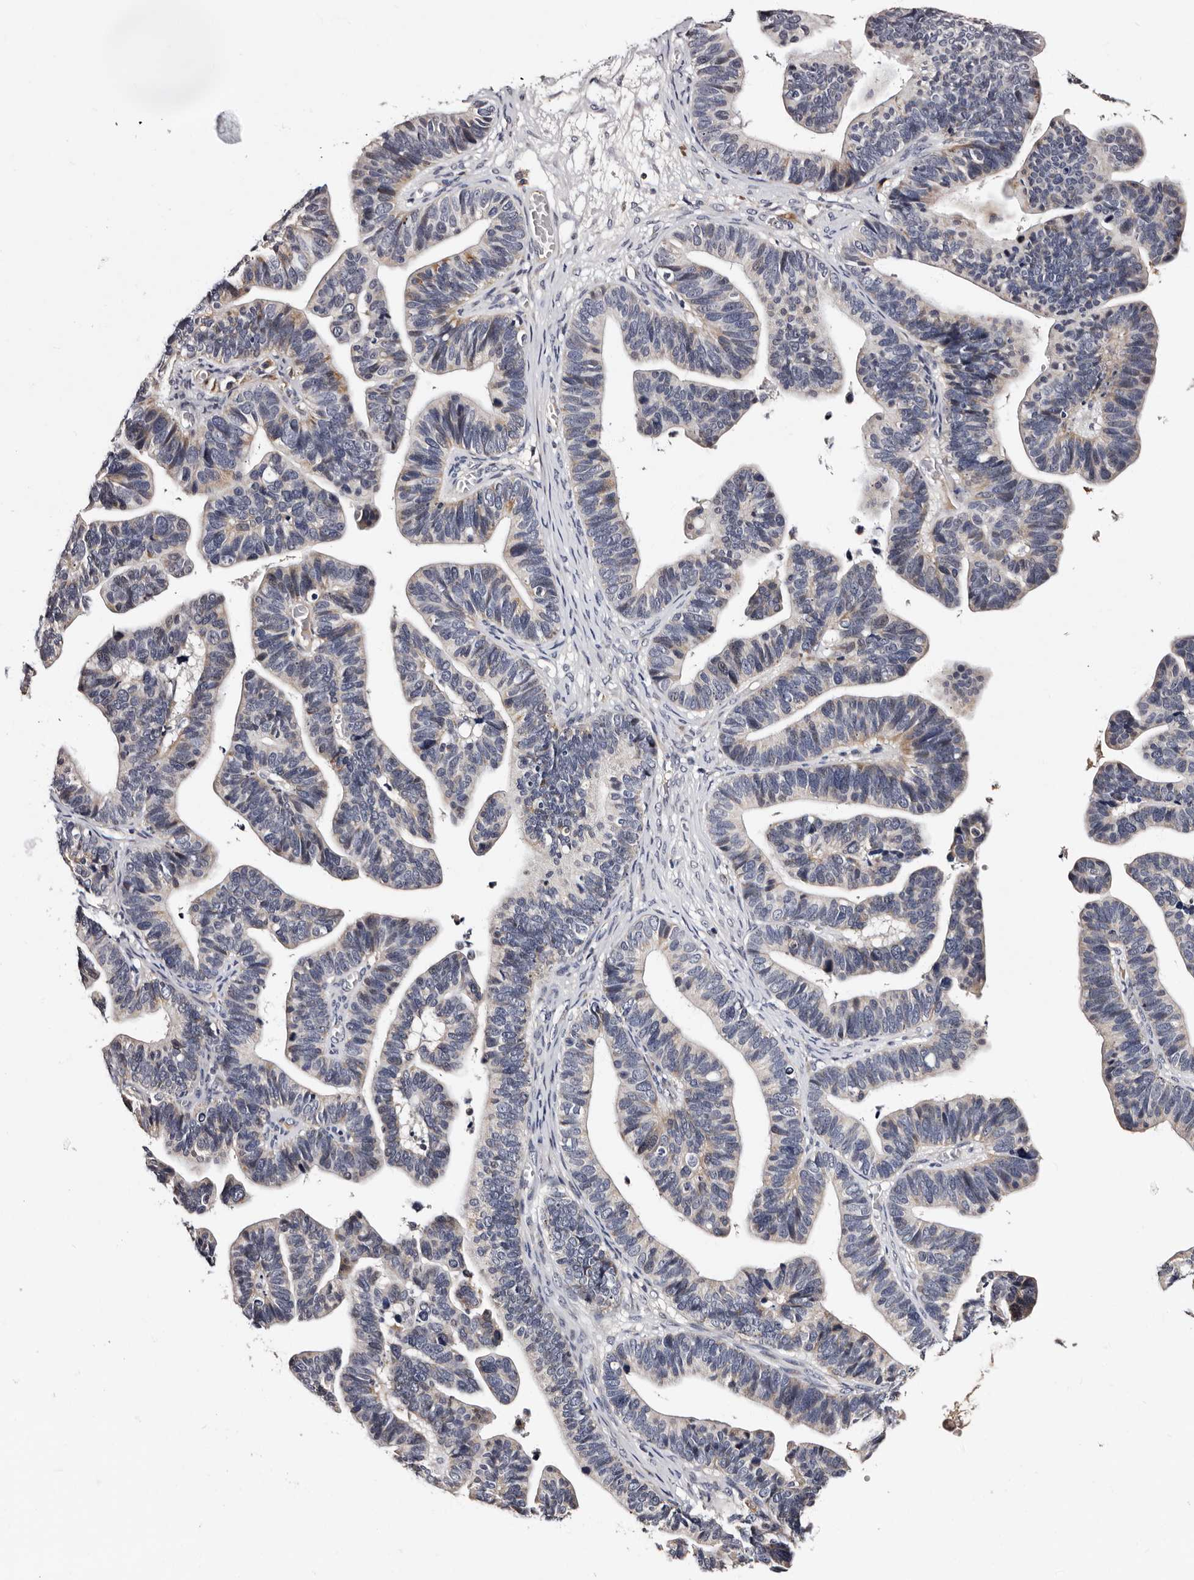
{"staining": {"intensity": "weak", "quantity": "25%-75%", "location": "cytoplasmic/membranous"}, "tissue": "ovarian cancer", "cell_type": "Tumor cells", "image_type": "cancer", "snomed": [{"axis": "morphology", "description": "Cystadenocarcinoma, serous, NOS"}, {"axis": "topography", "description": "Ovary"}], "caption": "Brown immunohistochemical staining in human ovarian cancer (serous cystadenocarcinoma) reveals weak cytoplasmic/membranous positivity in about 25%-75% of tumor cells. Immunohistochemistry stains the protein of interest in brown and the nuclei are stained blue.", "gene": "TAF4B", "patient": {"sex": "female", "age": 56}}